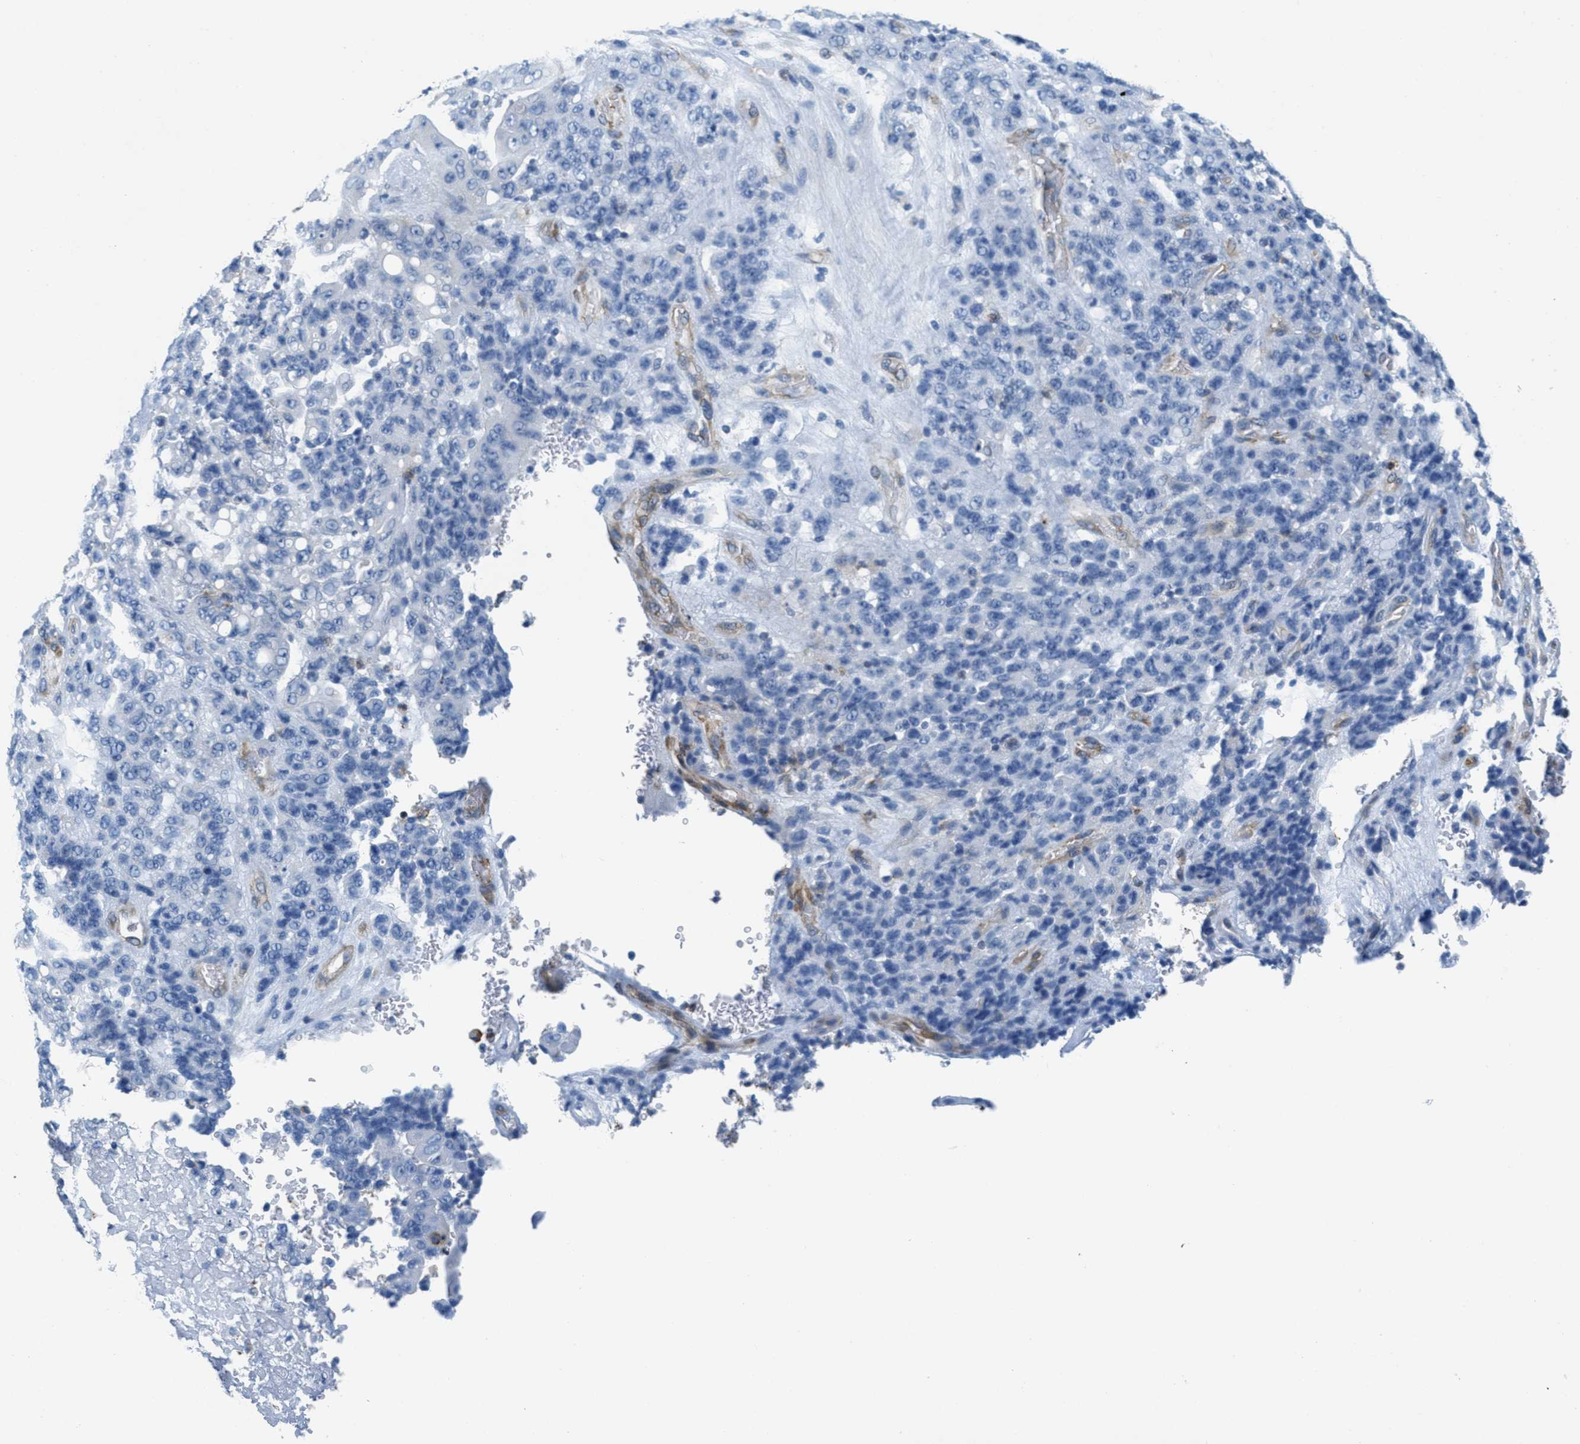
{"staining": {"intensity": "weak", "quantity": "<25%", "location": "cytoplasmic/membranous"}, "tissue": "stomach cancer", "cell_type": "Tumor cells", "image_type": "cancer", "snomed": [{"axis": "morphology", "description": "Adenocarcinoma, NOS"}, {"axis": "topography", "description": "Stomach"}], "caption": "Stomach cancer (adenocarcinoma) stained for a protein using IHC displays no positivity tumor cells.", "gene": "MAPRE2", "patient": {"sex": "female", "age": 73}}